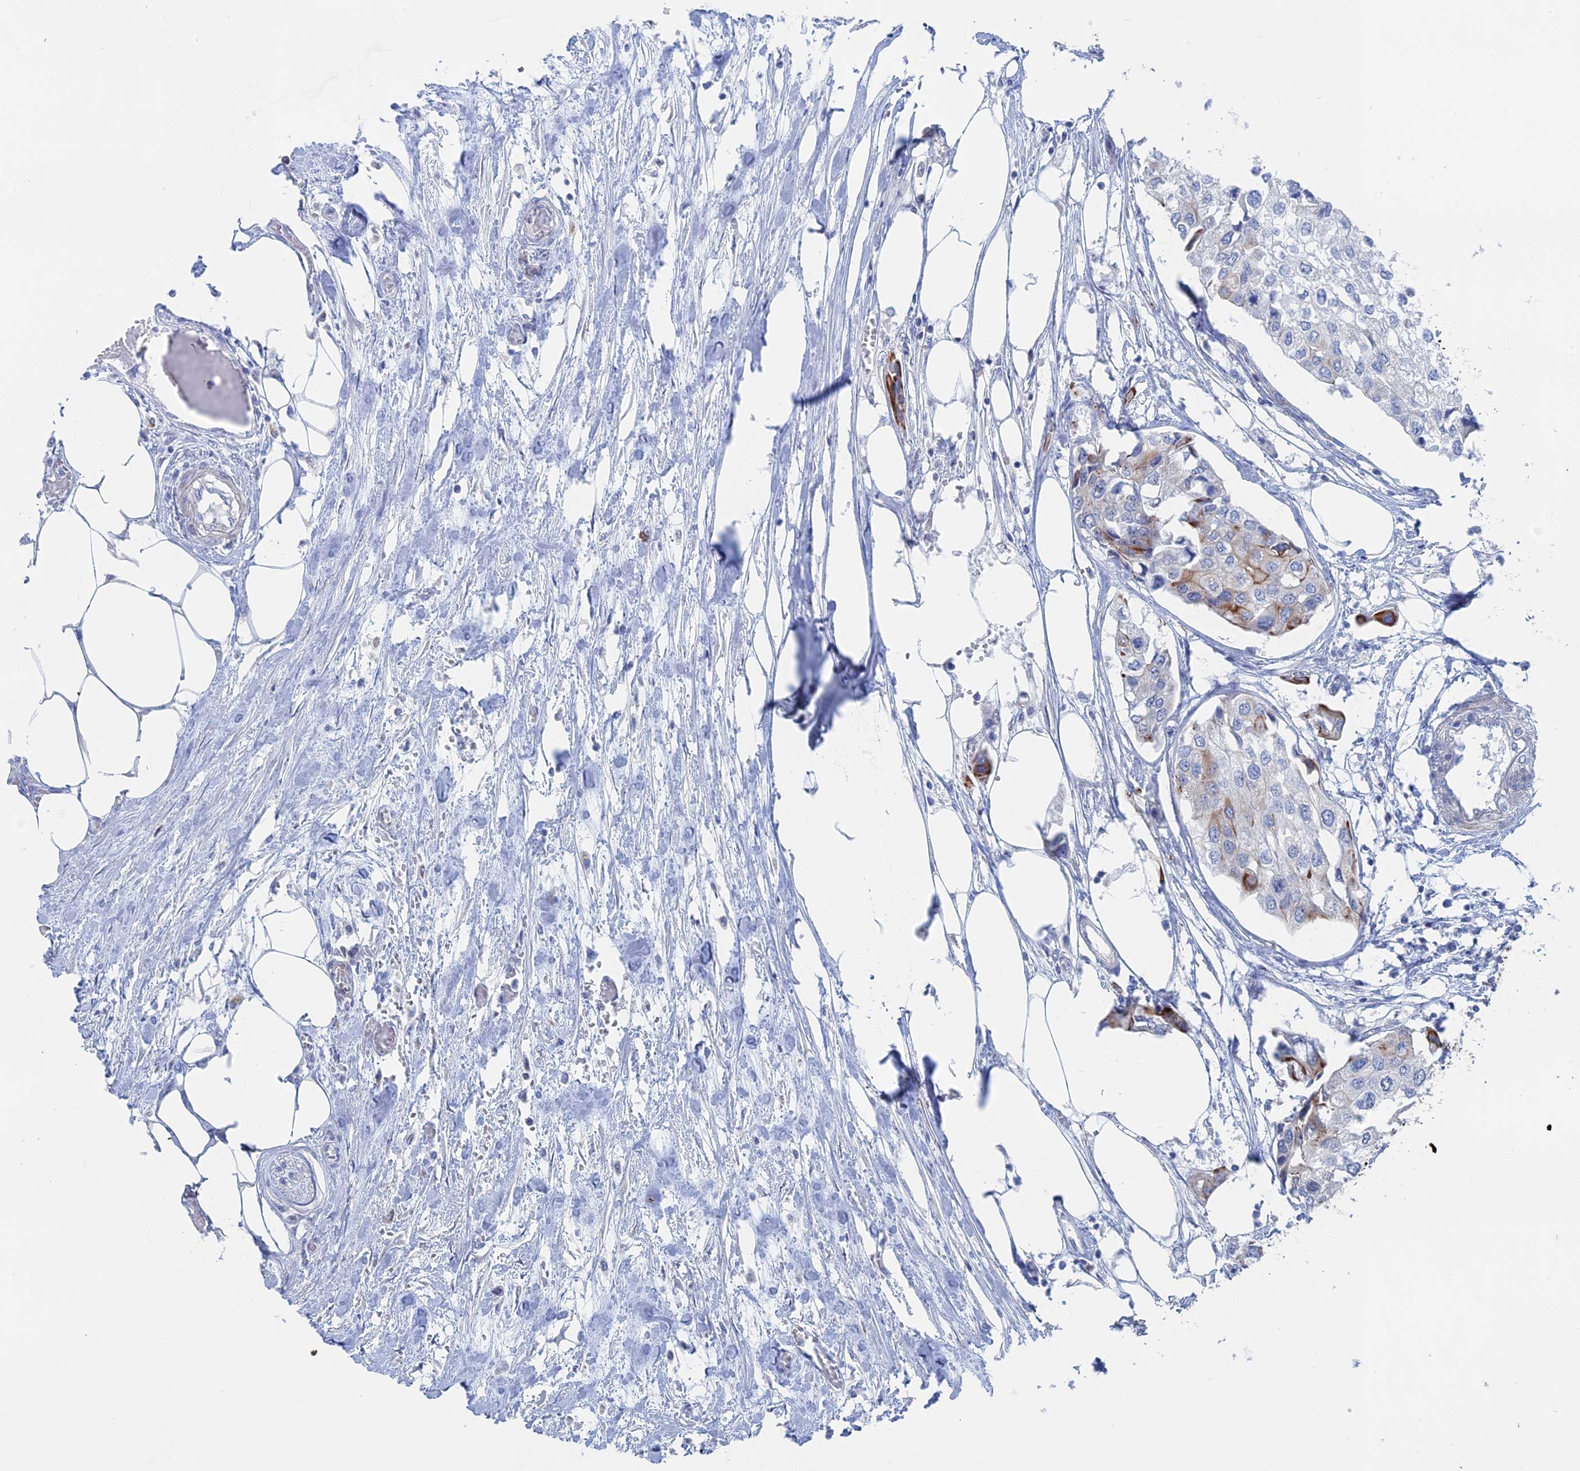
{"staining": {"intensity": "moderate", "quantity": "<25%", "location": "cytoplasmic/membranous"}, "tissue": "urothelial cancer", "cell_type": "Tumor cells", "image_type": "cancer", "snomed": [{"axis": "morphology", "description": "Urothelial carcinoma, High grade"}, {"axis": "topography", "description": "Urinary bladder"}], "caption": "A low amount of moderate cytoplasmic/membranous expression is present in approximately <25% of tumor cells in high-grade urothelial carcinoma tissue.", "gene": "IL7", "patient": {"sex": "male", "age": 64}}